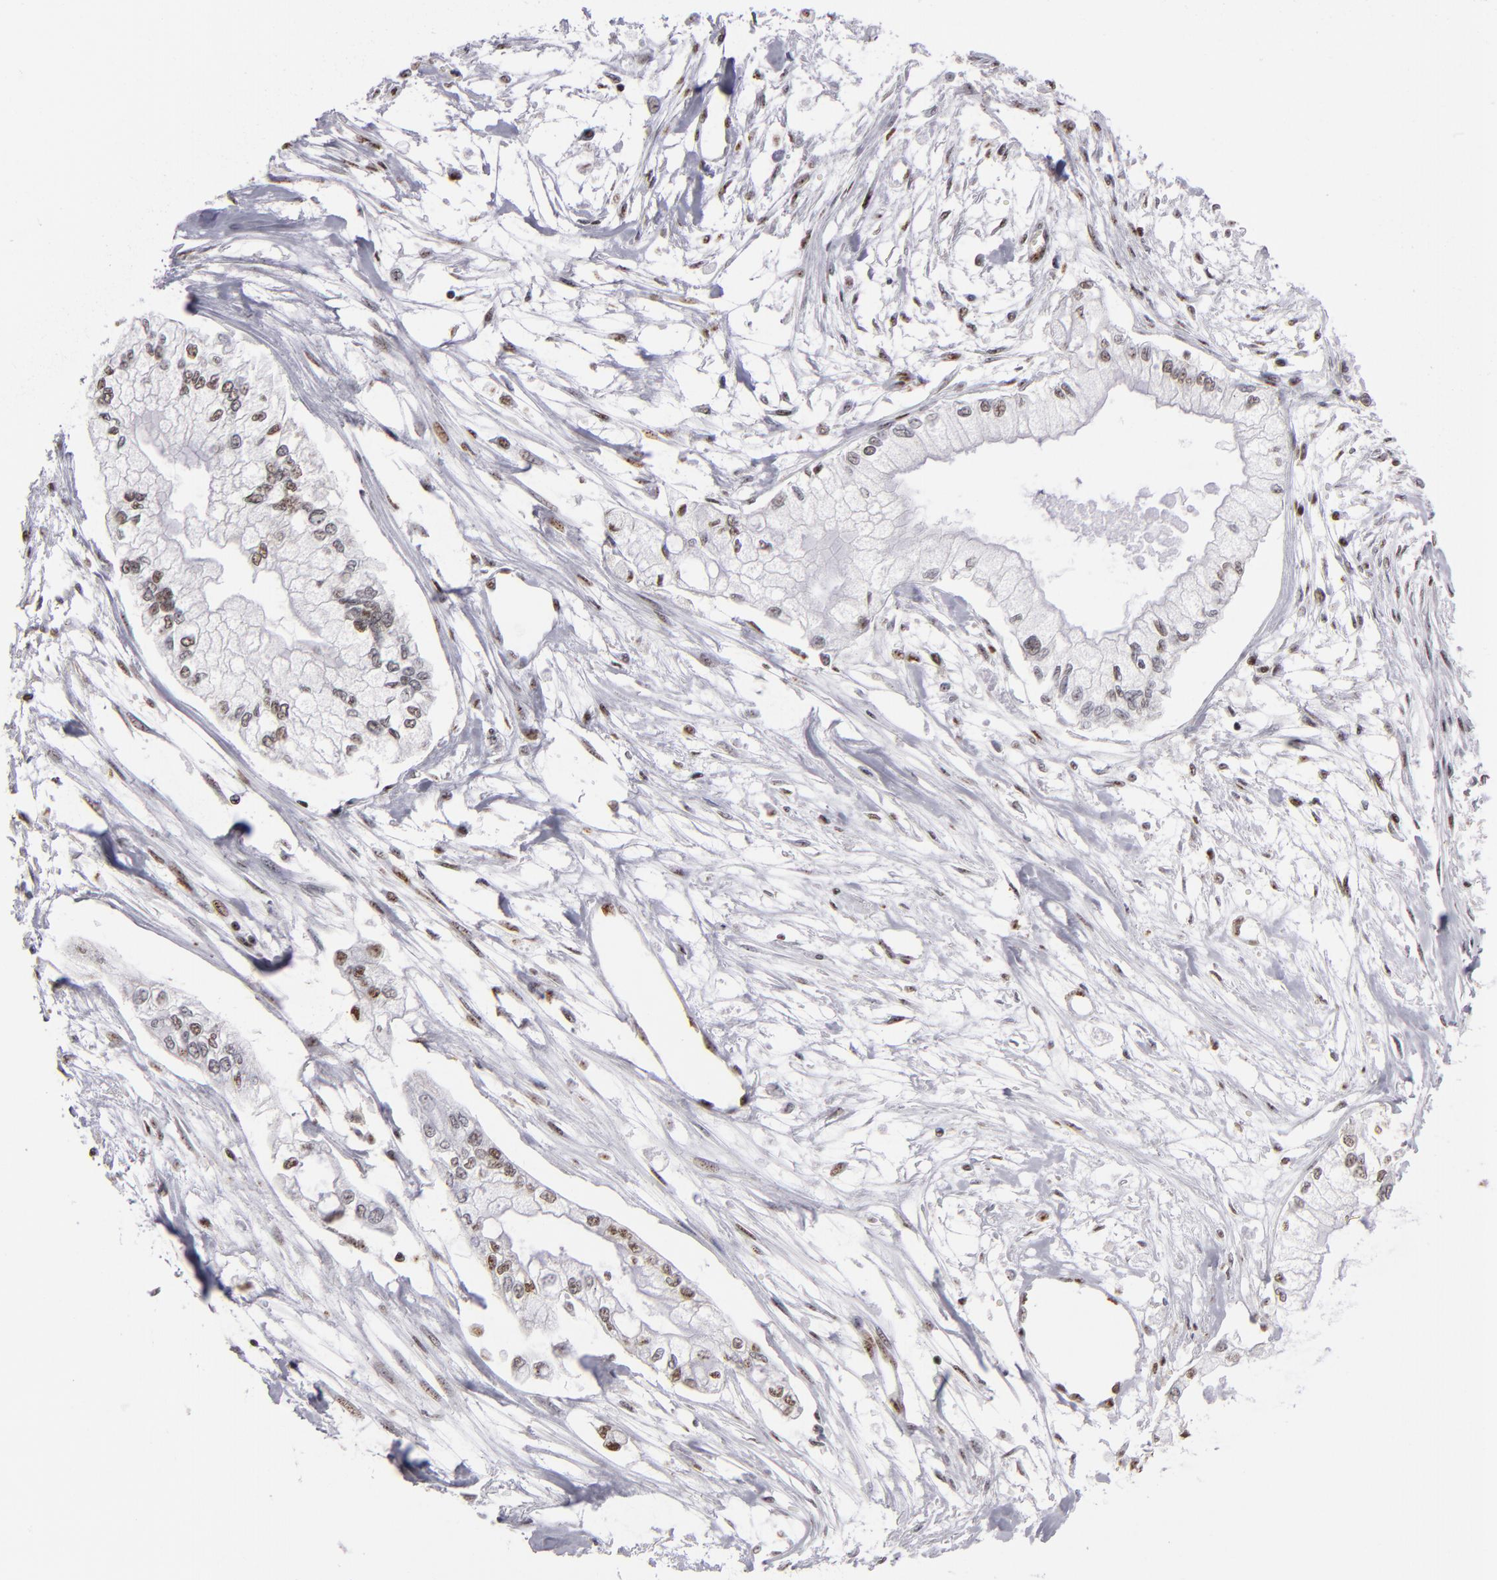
{"staining": {"intensity": "negative", "quantity": "none", "location": "none"}, "tissue": "pancreatic cancer", "cell_type": "Tumor cells", "image_type": "cancer", "snomed": [{"axis": "morphology", "description": "Adenocarcinoma, NOS"}, {"axis": "topography", "description": "Pancreas"}], "caption": "This is an immunohistochemistry (IHC) photomicrograph of human adenocarcinoma (pancreatic). There is no positivity in tumor cells.", "gene": "MRE11", "patient": {"sex": "male", "age": 79}}